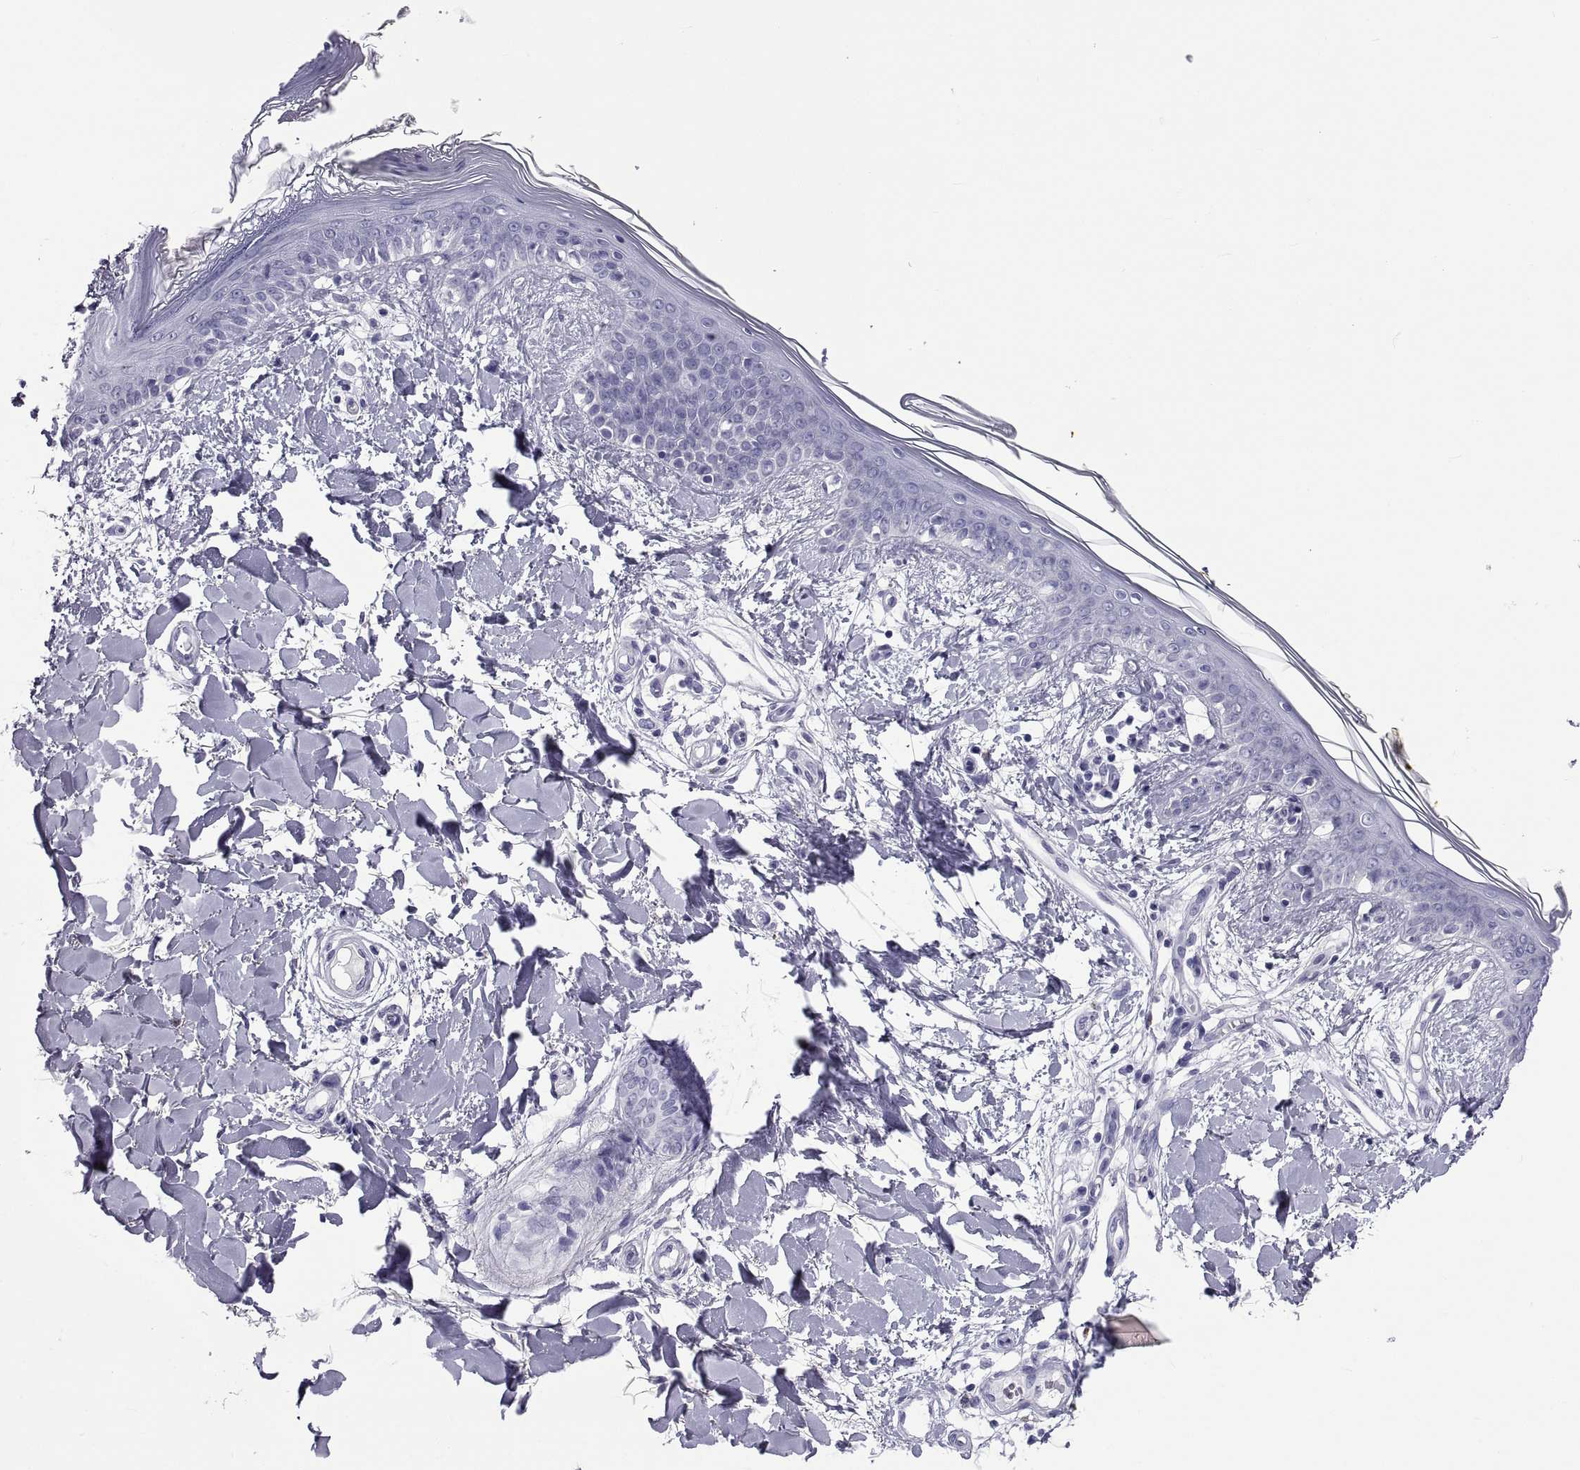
{"staining": {"intensity": "negative", "quantity": "none", "location": "none"}, "tissue": "skin", "cell_type": "Fibroblasts", "image_type": "normal", "snomed": [{"axis": "morphology", "description": "Normal tissue, NOS"}, {"axis": "topography", "description": "Skin"}], "caption": "Fibroblasts show no significant protein expression in benign skin. (DAB (3,3'-diaminobenzidine) IHC visualized using brightfield microscopy, high magnification).", "gene": "NPTX2", "patient": {"sex": "female", "age": 34}}